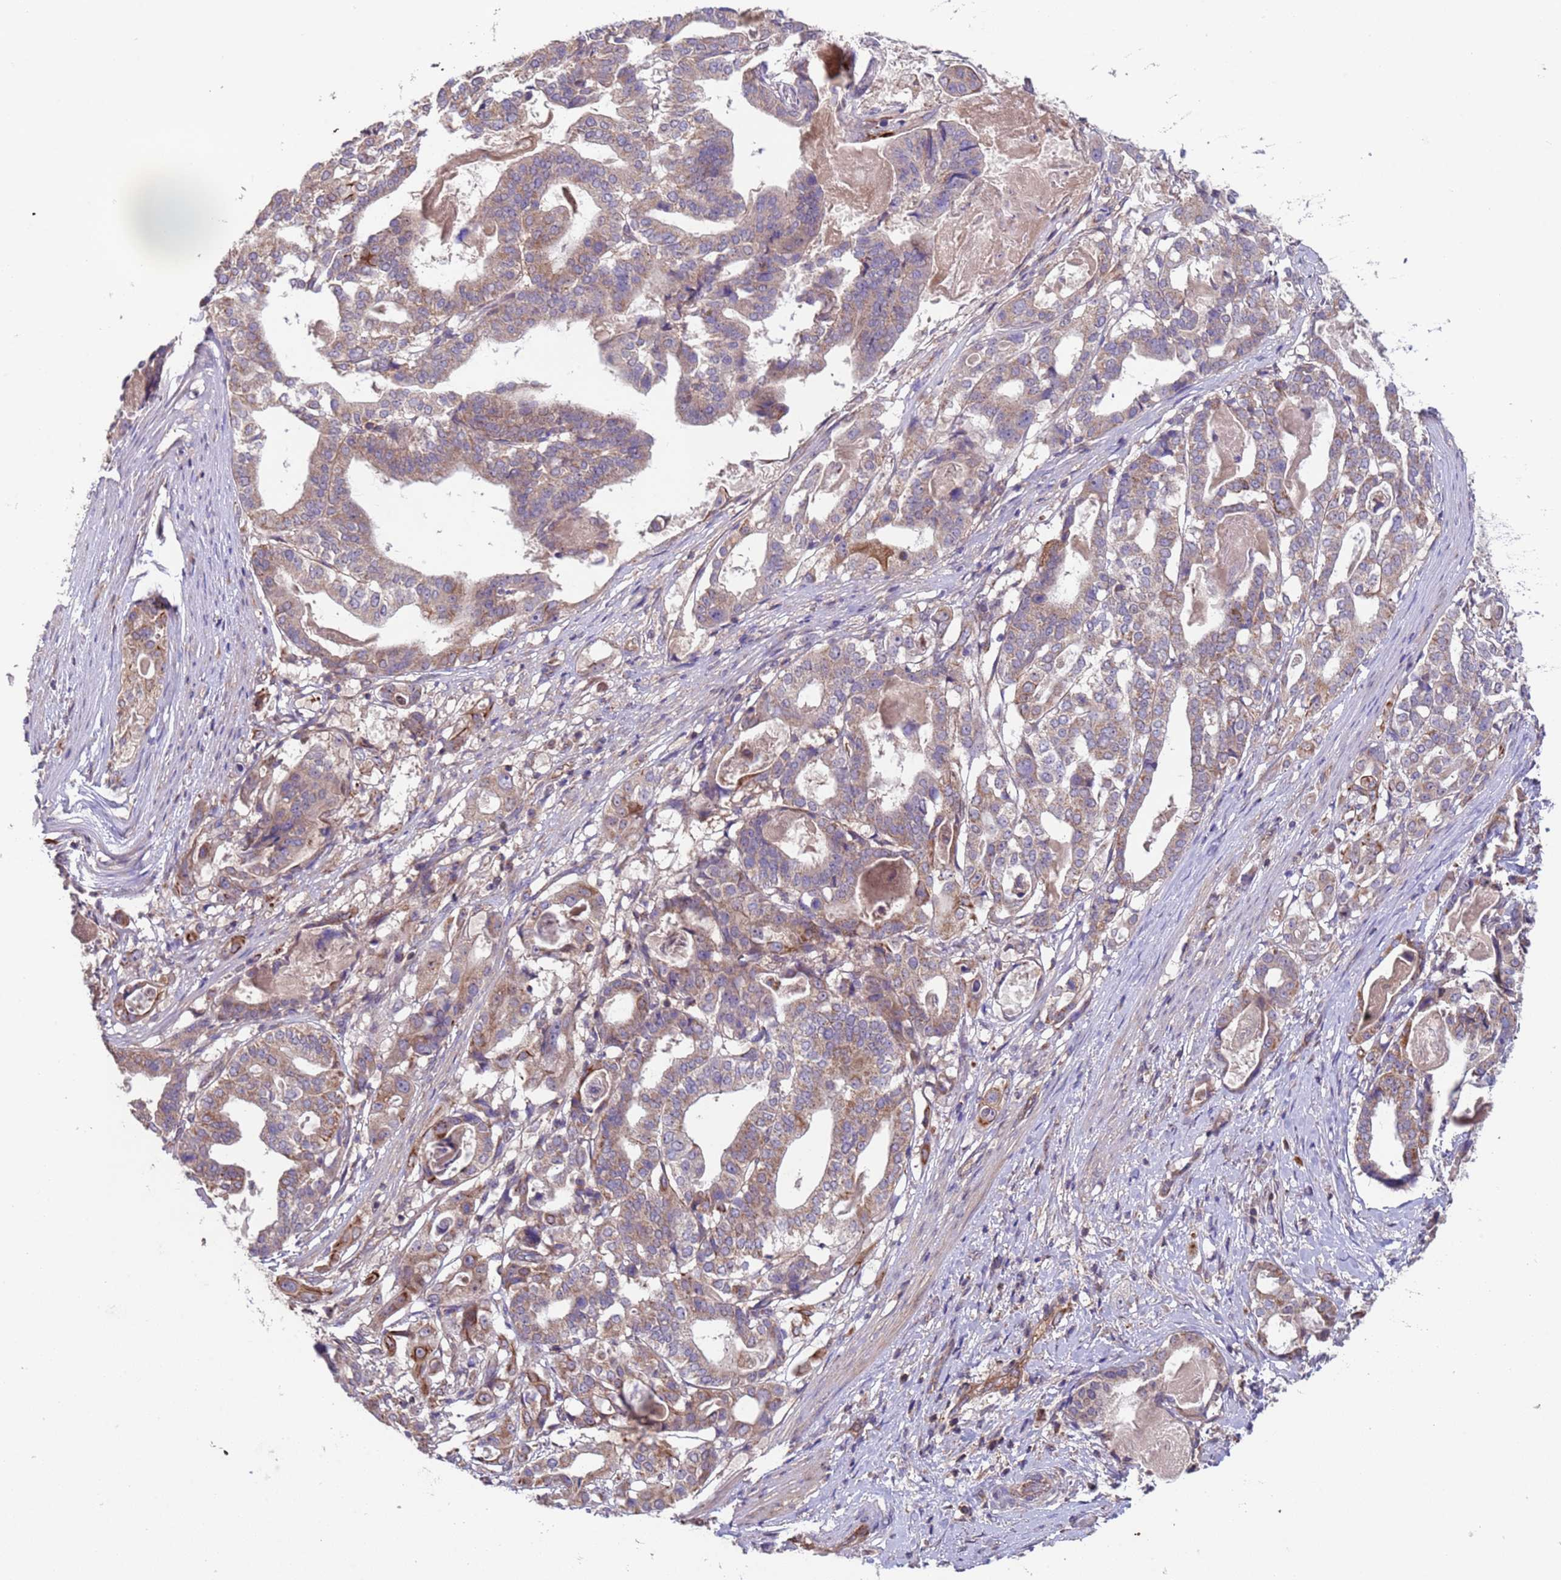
{"staining": {"intensity": "weak", "quantity": "25%-75%", "location": "cytoplasmic/membranous"}, "tissue": "stomach cancer", "cell_type": "Tumor cells", "image_type": "cancer", "snomed": [{"axis": "morphology", "description": "Adenocarcinoma, NOS"}, {"axis": "topography", "description": "Stomach"}], "caption": "Protein expression analysis of human stomach adenocarcinoma reveals weak cytoplasmic/membranous staining in about 25%-75% of tumor cells.", "gene": "ACAD8", "patient": {"sex": "male", "age": 48}}